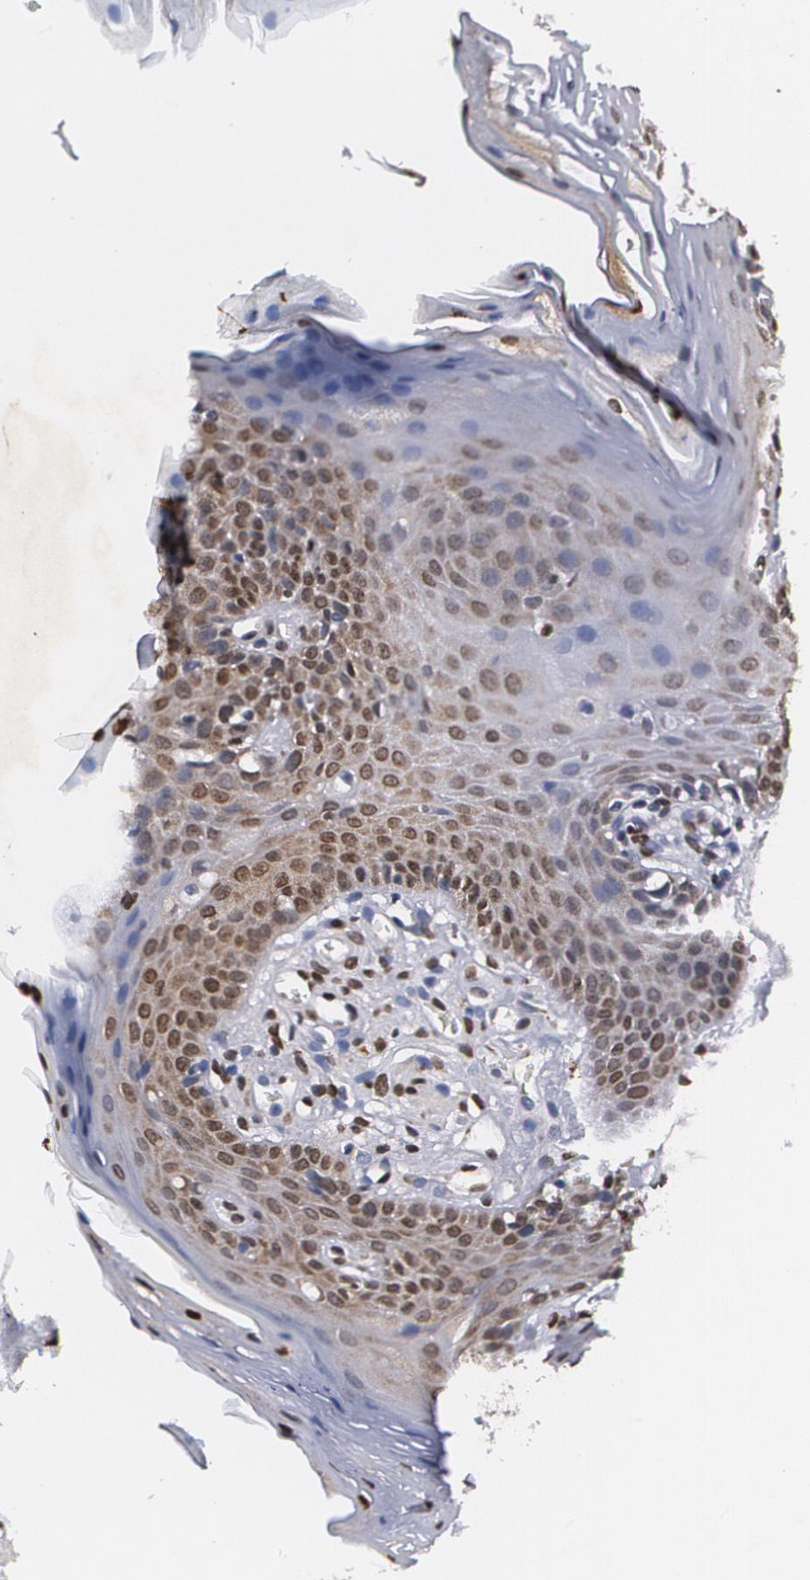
{"staining": {"intensity": "moderate", "quantity": "25%-75%", "location": "cytoplasmic/membranous,nuclear"}, "tissue": "oral mucosa", "cell_type": "Squamous epithelial cells", "image_type": "normal", "snomed": [{"axis": "morphology", "description": "Normal tissue, NOS"}, {"axis": "topography", "description": "Oral tissue"}], "caption": "Protein expression analysis of normal oral mucosa reveals moderate cytoplasmic/membranous,nuclear positivity in about 25%-75% of squamous epithelial cells.", "gene": "MVP", "patient": {"sex": "male", "age": 62}}